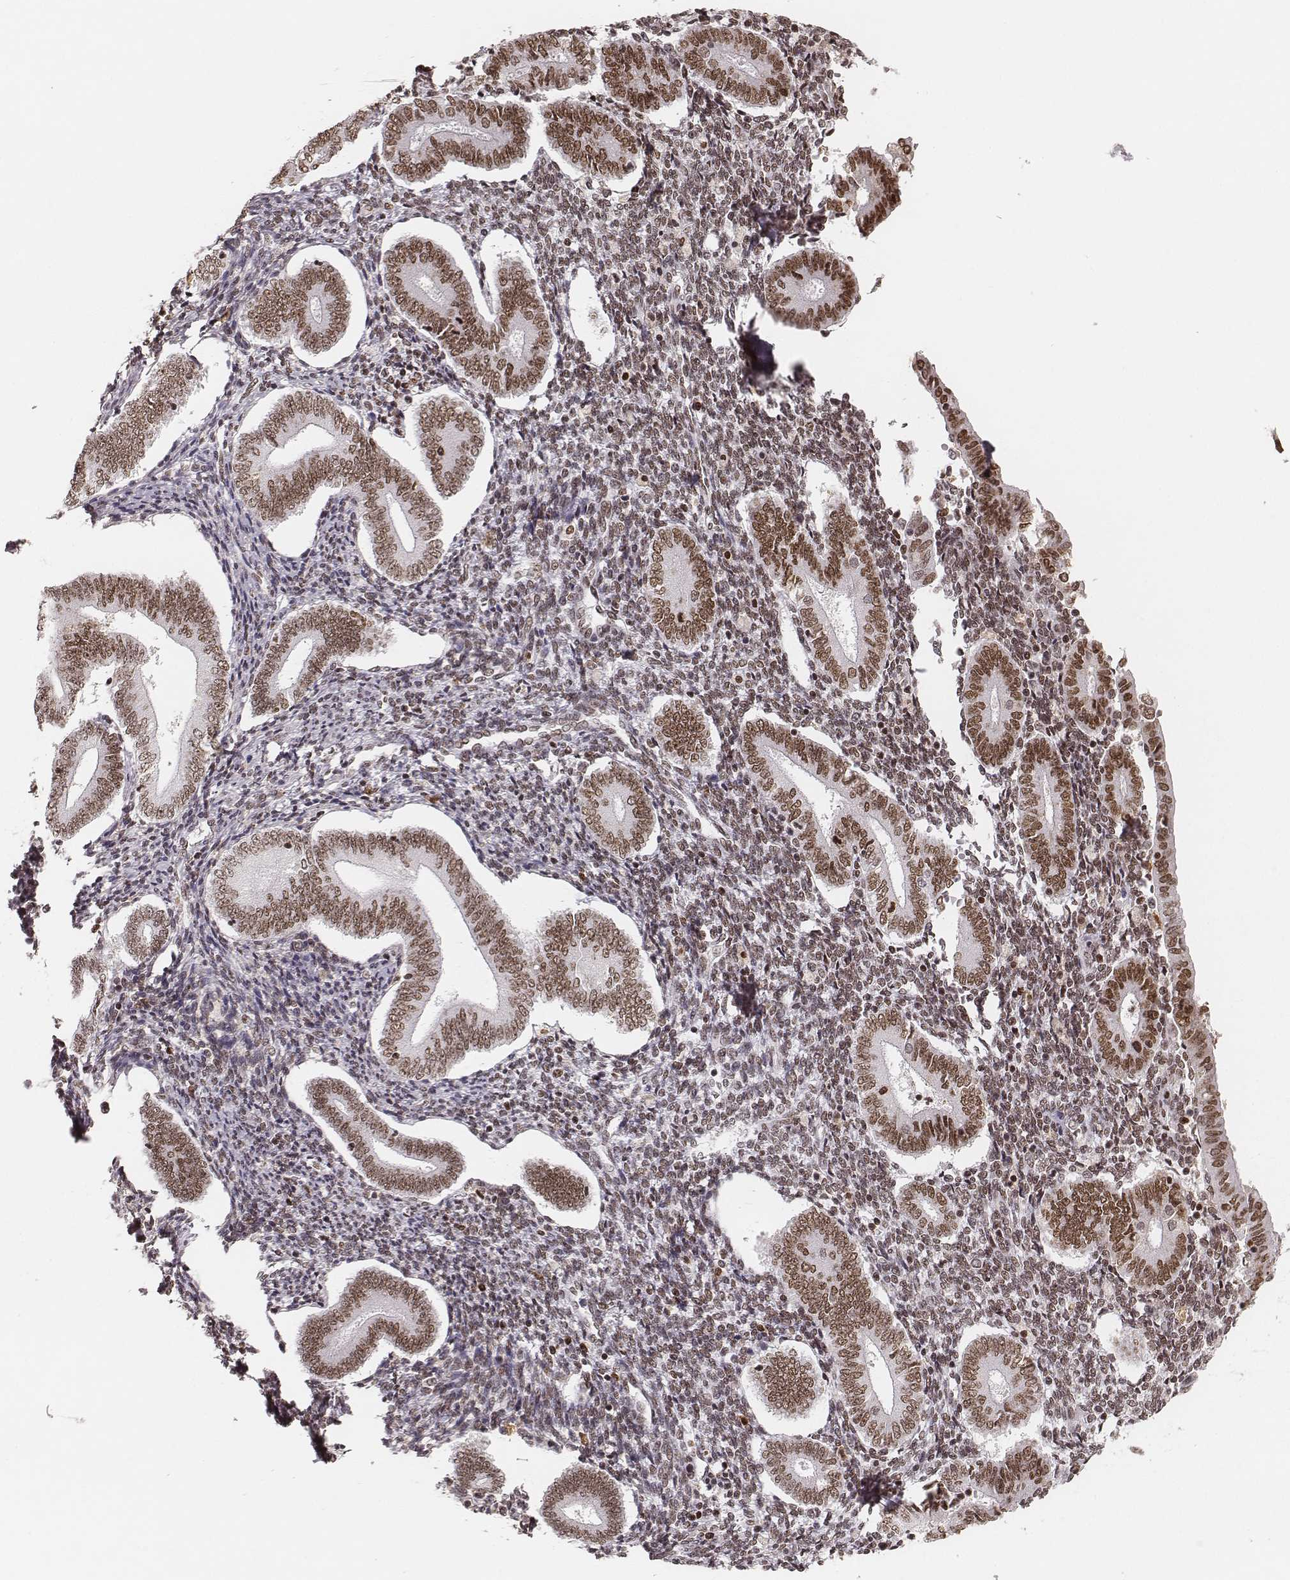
{"staining": {"intensity": "moderate", "quantity": ">75%", "location": "nuclear"}, "tissue": "endometrium", "cell_type": "Cells in endometrial stroma", "image_type": "normal", "snomed": [{"axis": "morphology", "description": "Normal tissue, NOS"}, {"axis": "topography", "description": "Endometrium"}], "caption": "Unremarkable endometrium demonstrates moderate nuclear positivity in approximately >75% of cells in endometrial stroma, visualized by immunohistochemistry. (DAB = brown stain, brightfield microscopy at high magnification).", "gene": "PARP1", "patient": {"sex": "female", "age": 40}}